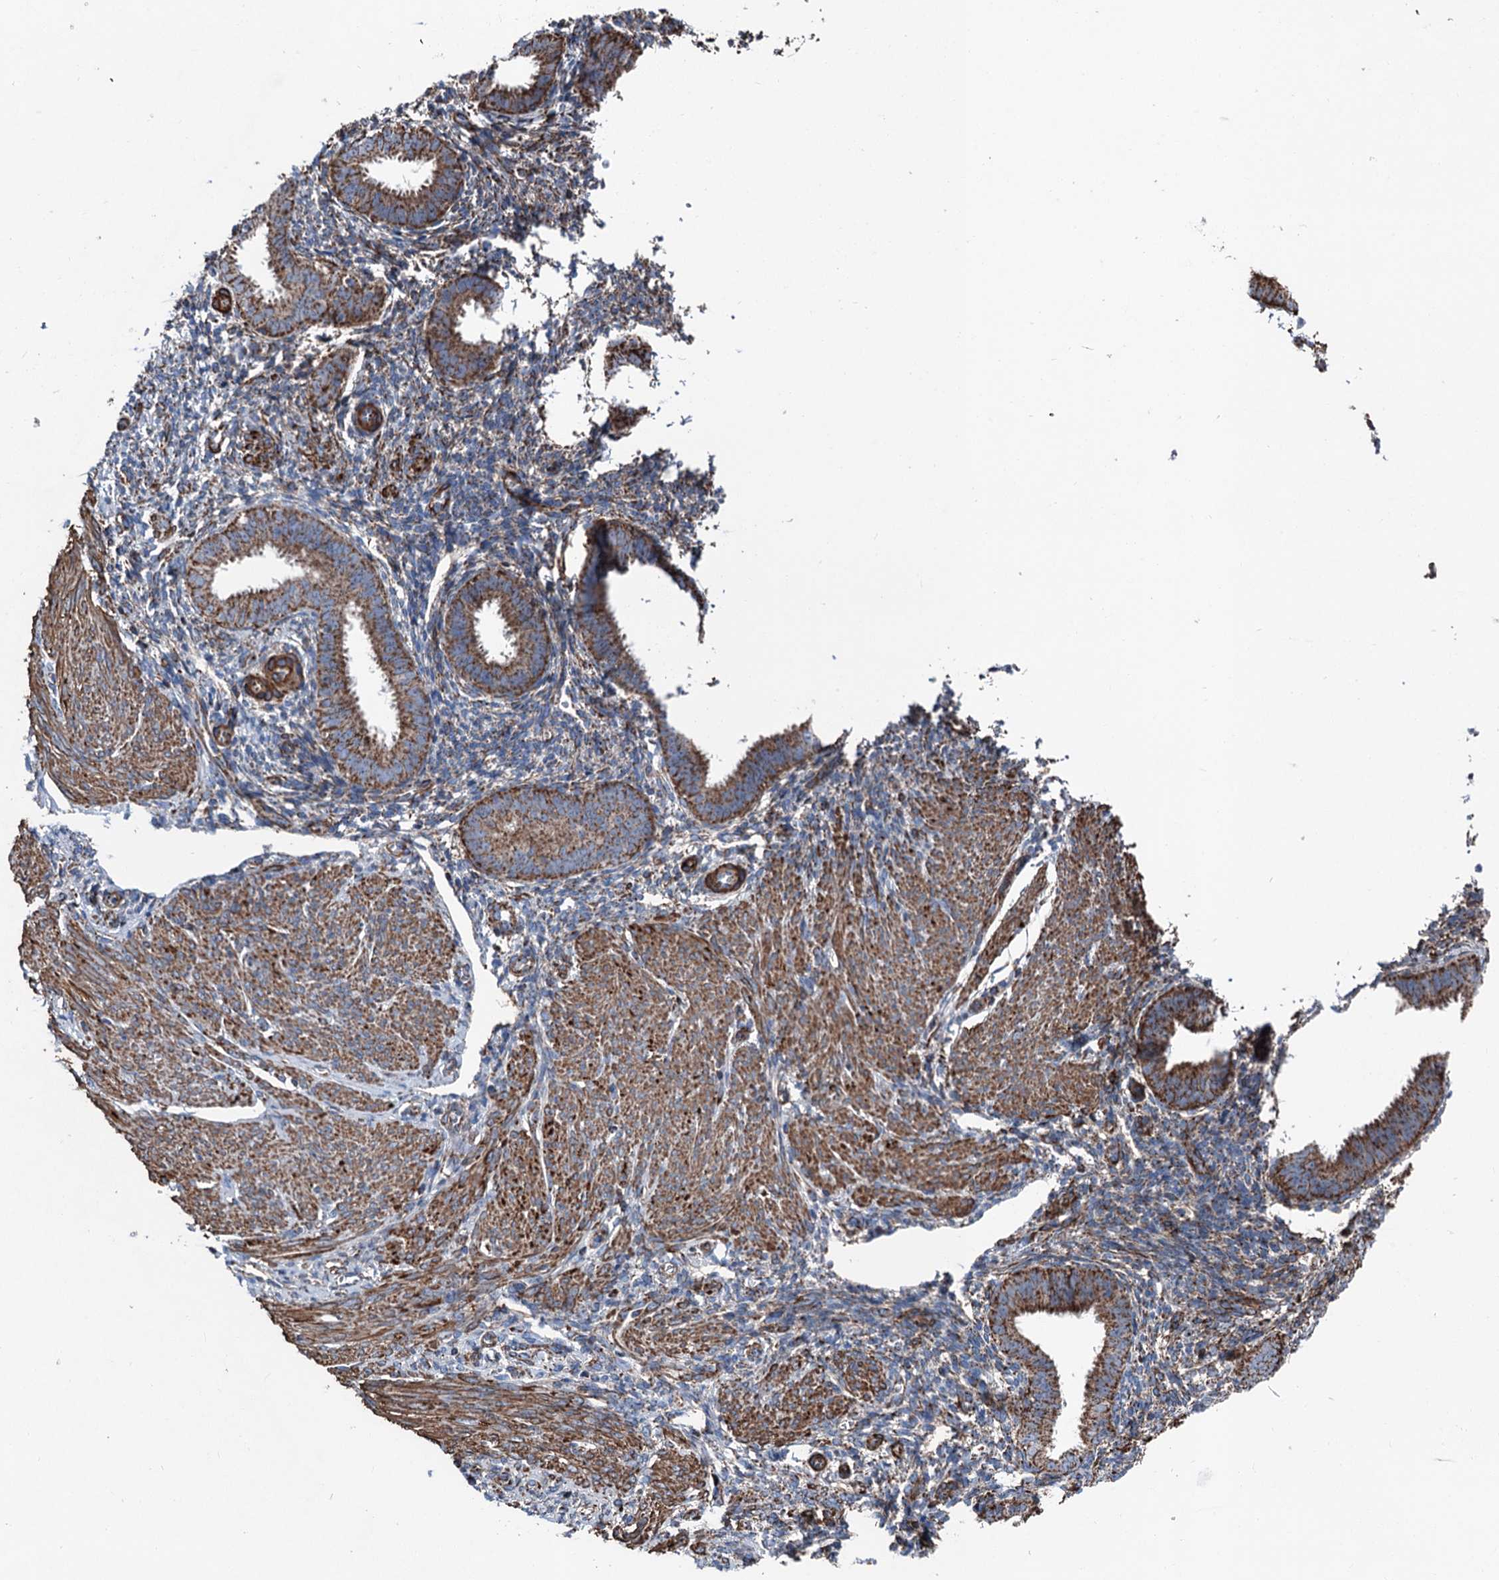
{"staining": {"intensity": "weak", "quantity": "<25%", "location": "cytoplasmic/membranous"}, "tissue": "endometrium", "cell_type": "Cells in endometrial stroma", "image_type": "normal", "snomed": [{"axis": "morphology", "description": "Normal tissue, NOS"}, {"axis": "topography", "description": "Uterus"}, {"axis": "topography", "description": "Endometrium"}], "caption": "IHC photomicrograph of unremarkable endometrium: endometrium stained with DAB demonstrates no significant protein expression in cells in endometrial stroma.", "gene": "DDIAS", "patient": {"sex": "female", "age": 48}}